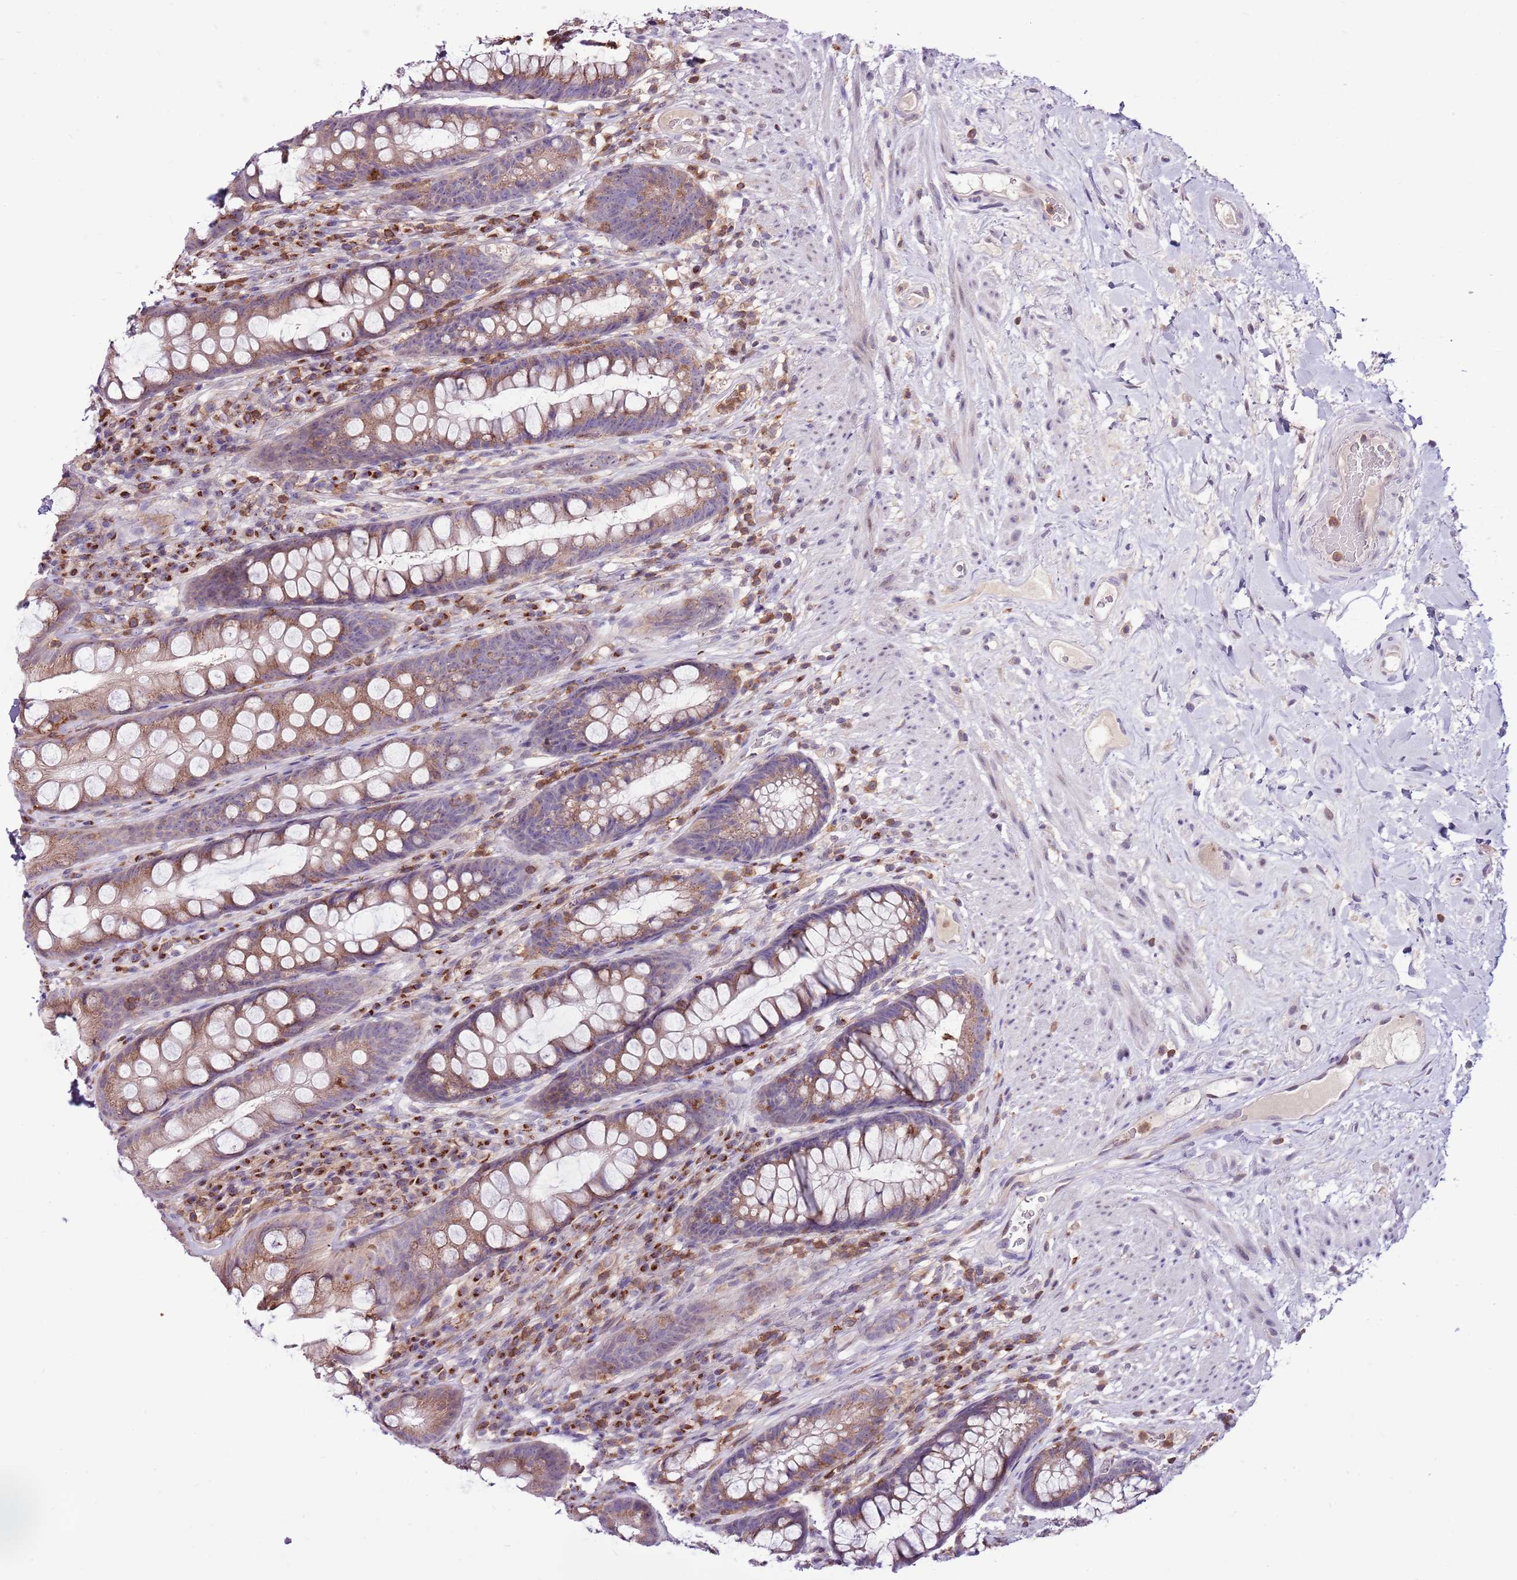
{"staining": {"intensity": "moderate", "quantity": ">75%", "location": "cytoplasmic/membranous"}, "tissue": "rectum", "cell_type": "Glandular cells", "image_type": "normal", "snomed": [{"axis": "morphology", "description": "Normal tissue, NOS"}, {"axis": "topography", "description": "Rectum"}], "caption": "Glandular cells exhibit medium levels of moderate cytoplasmic/membranous staining in about >75% of cells in normal rectum.", "gene": "ZSWIM1", "patient": {"sex": "male", "age": 74}}